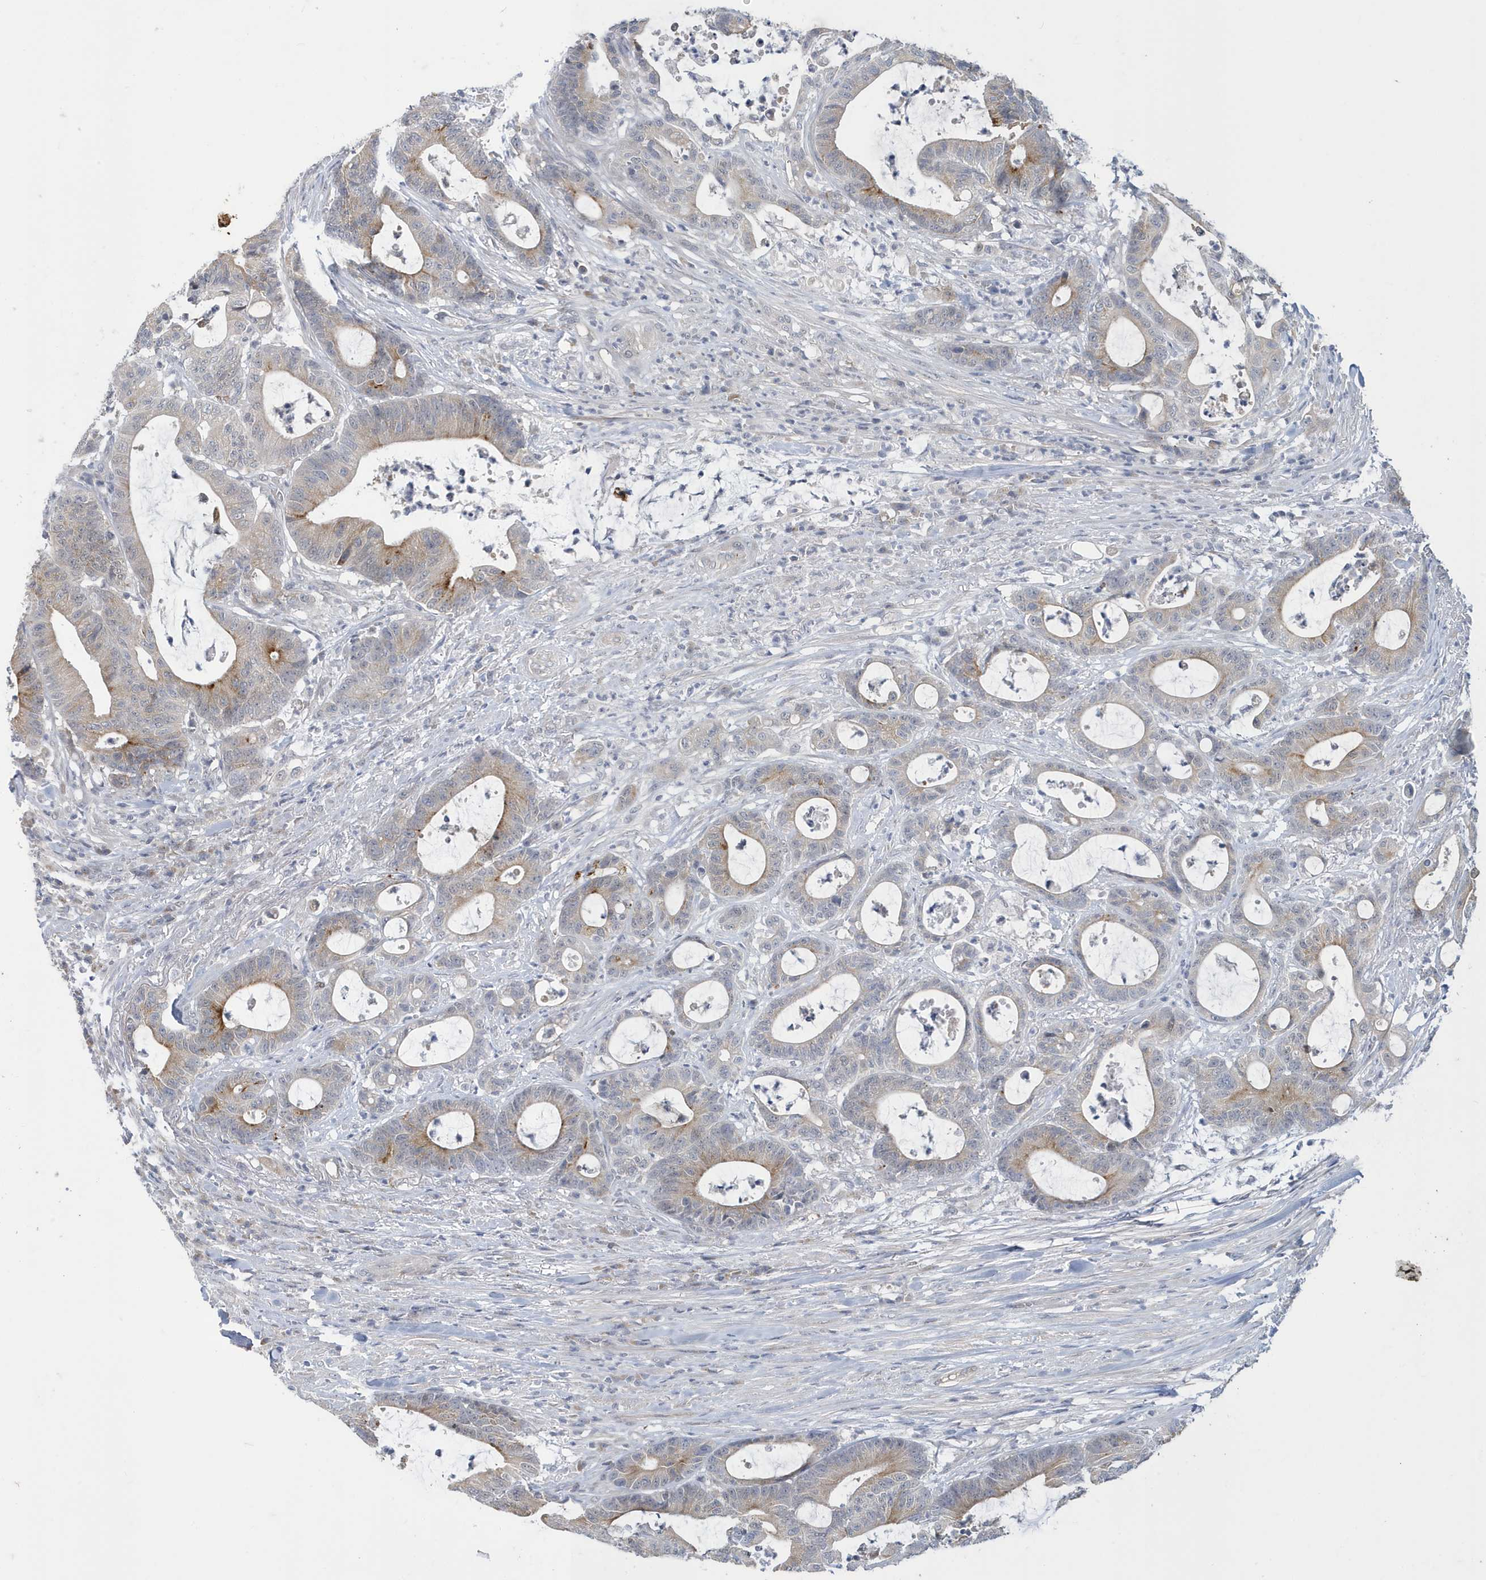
{"staining": {"intensity": "moderate", "quantity": "<25%", "location": "cytoplasmic/membranous"}, "tissue": "colorectal cancer", "cell_type": "Tumor cells", "image_type": "cancer", "snomed": [{"axis": "morphology", "description": "Adenocarcinoma, NOS"}, {"axis": "topography", "description": "Colon"}], "caption": "Moderate cytoplasmic/membranous positivity for a protein is seen in approximately <25% of tumor cells of colorectal adenocarcinoma using IHC.", "gene": "ZNF654", "patient": {"sex": "female", "age": 84}}